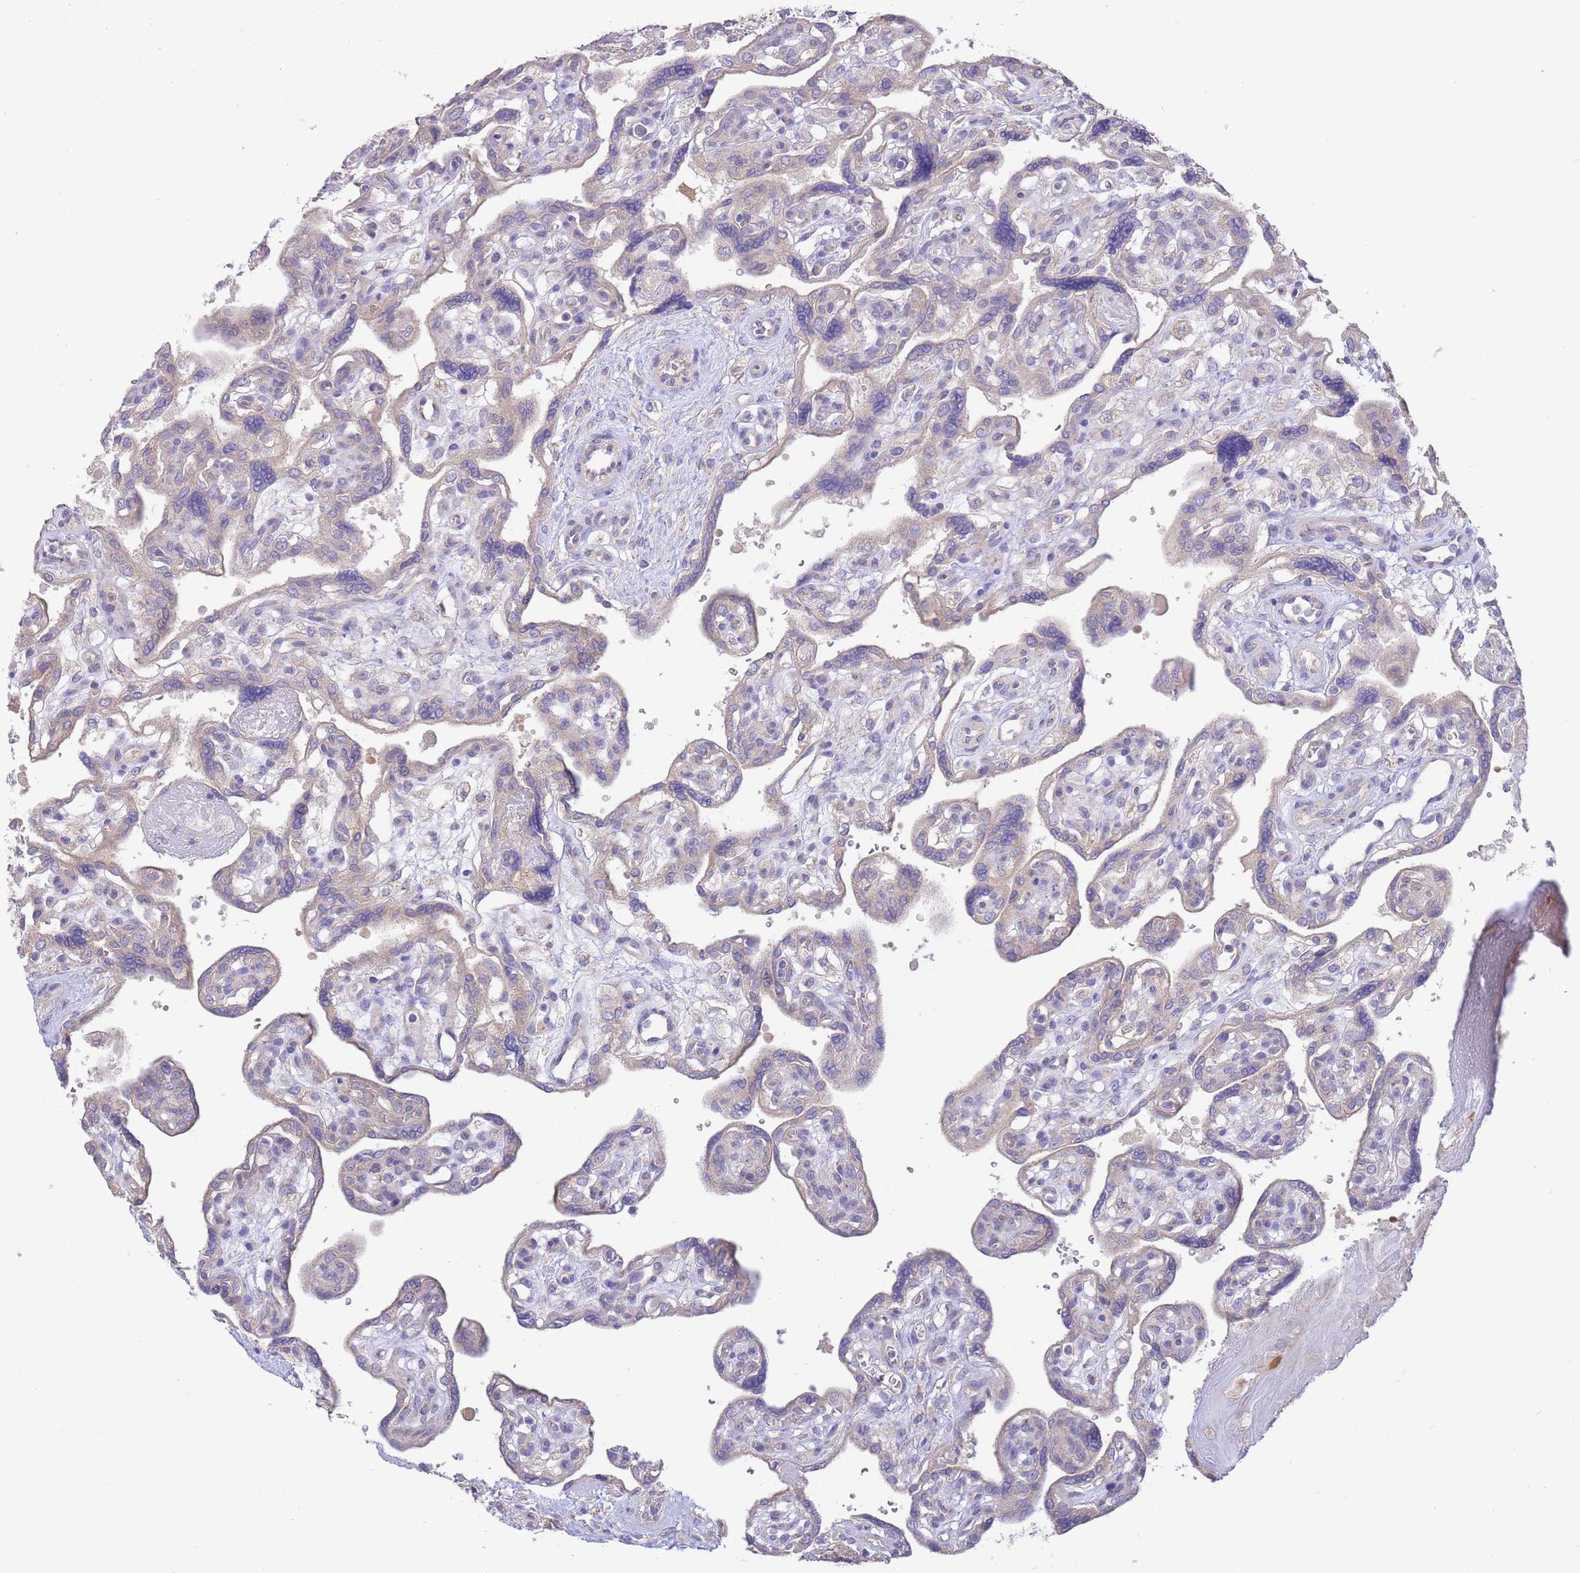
{"staining": {"intensity": "negative", "quantity": "none", "location": "none"}, "tissue": "placenta", "cell_type": "Trophoblastic cells", "image_type": "normal", "snomed": [{"axis": "morphology", "description": "Normal tissue, NOS"}, {"axis": "topography", "description": "Placenta"}], "caption": "High power microscopy micrograph of an immunohistochemistry histopathology image of benign placenta, revealing no significant positivity in trophoblastic cells. (DAB immunohistochemistry (IHC), high magnification).", "gene": "ALS2CL", "patient": {"sex": "female", "age": 39}}